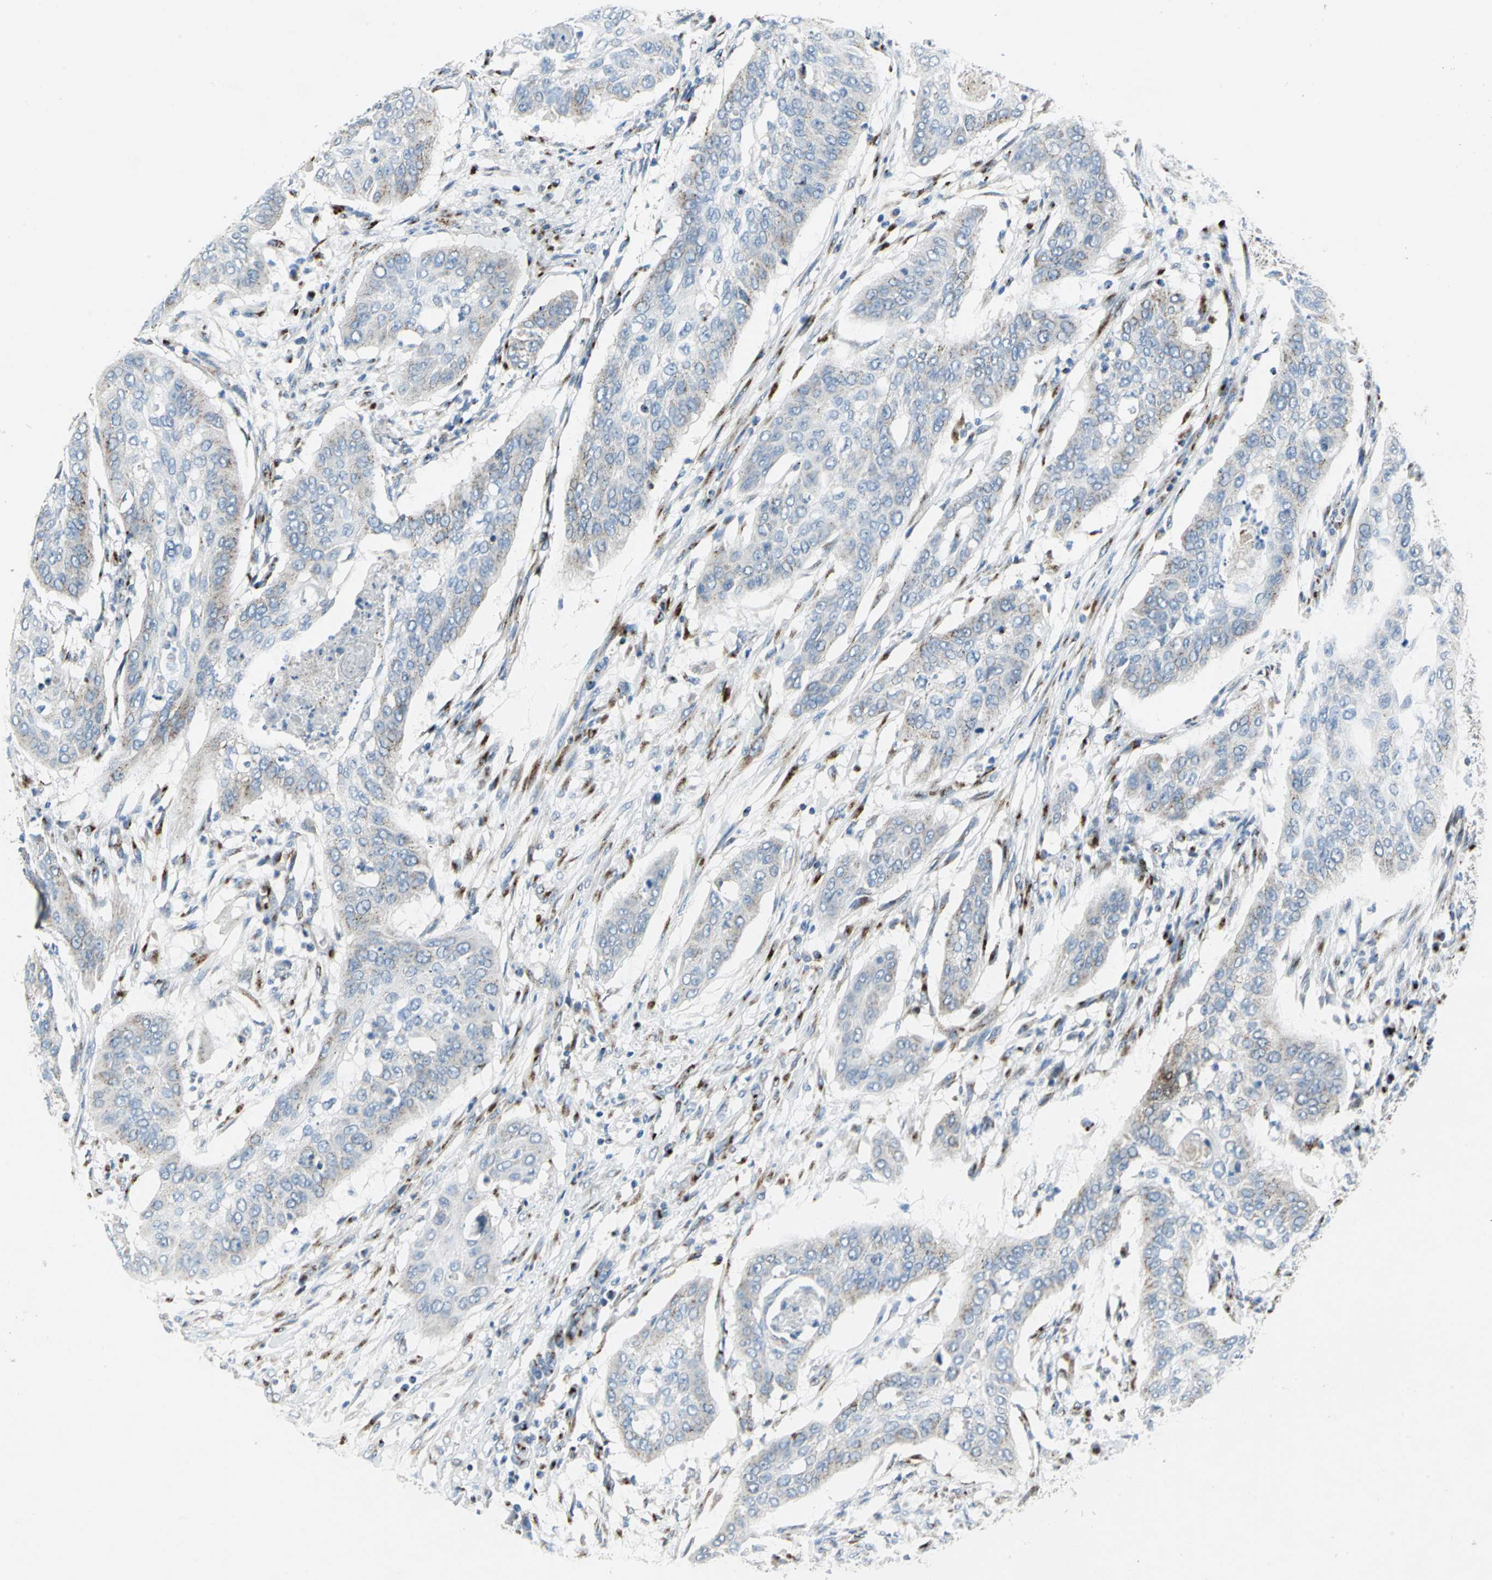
{"staining": {"intensity": "weak", "quantity": "25%-75%", "location": "cytoplasmic/membranous"}, "tissue": "cervical cancer", "cell_type": "Tumor cells", "image_type": "cancer", "snomed": [{"axis": "morphology", "description": "Squamous cell carcinoma, NOS"}, {"axis": "topography", "description": "Cervix"}], "caption": "Immunohistochemical staining of human cervical cancer demonstrates weak cytoplasmic/membranous protein expression in about 25%-75% of tumor cells.", "gene": "GPR3", "patient": {"sex": "female", "age": 39}}